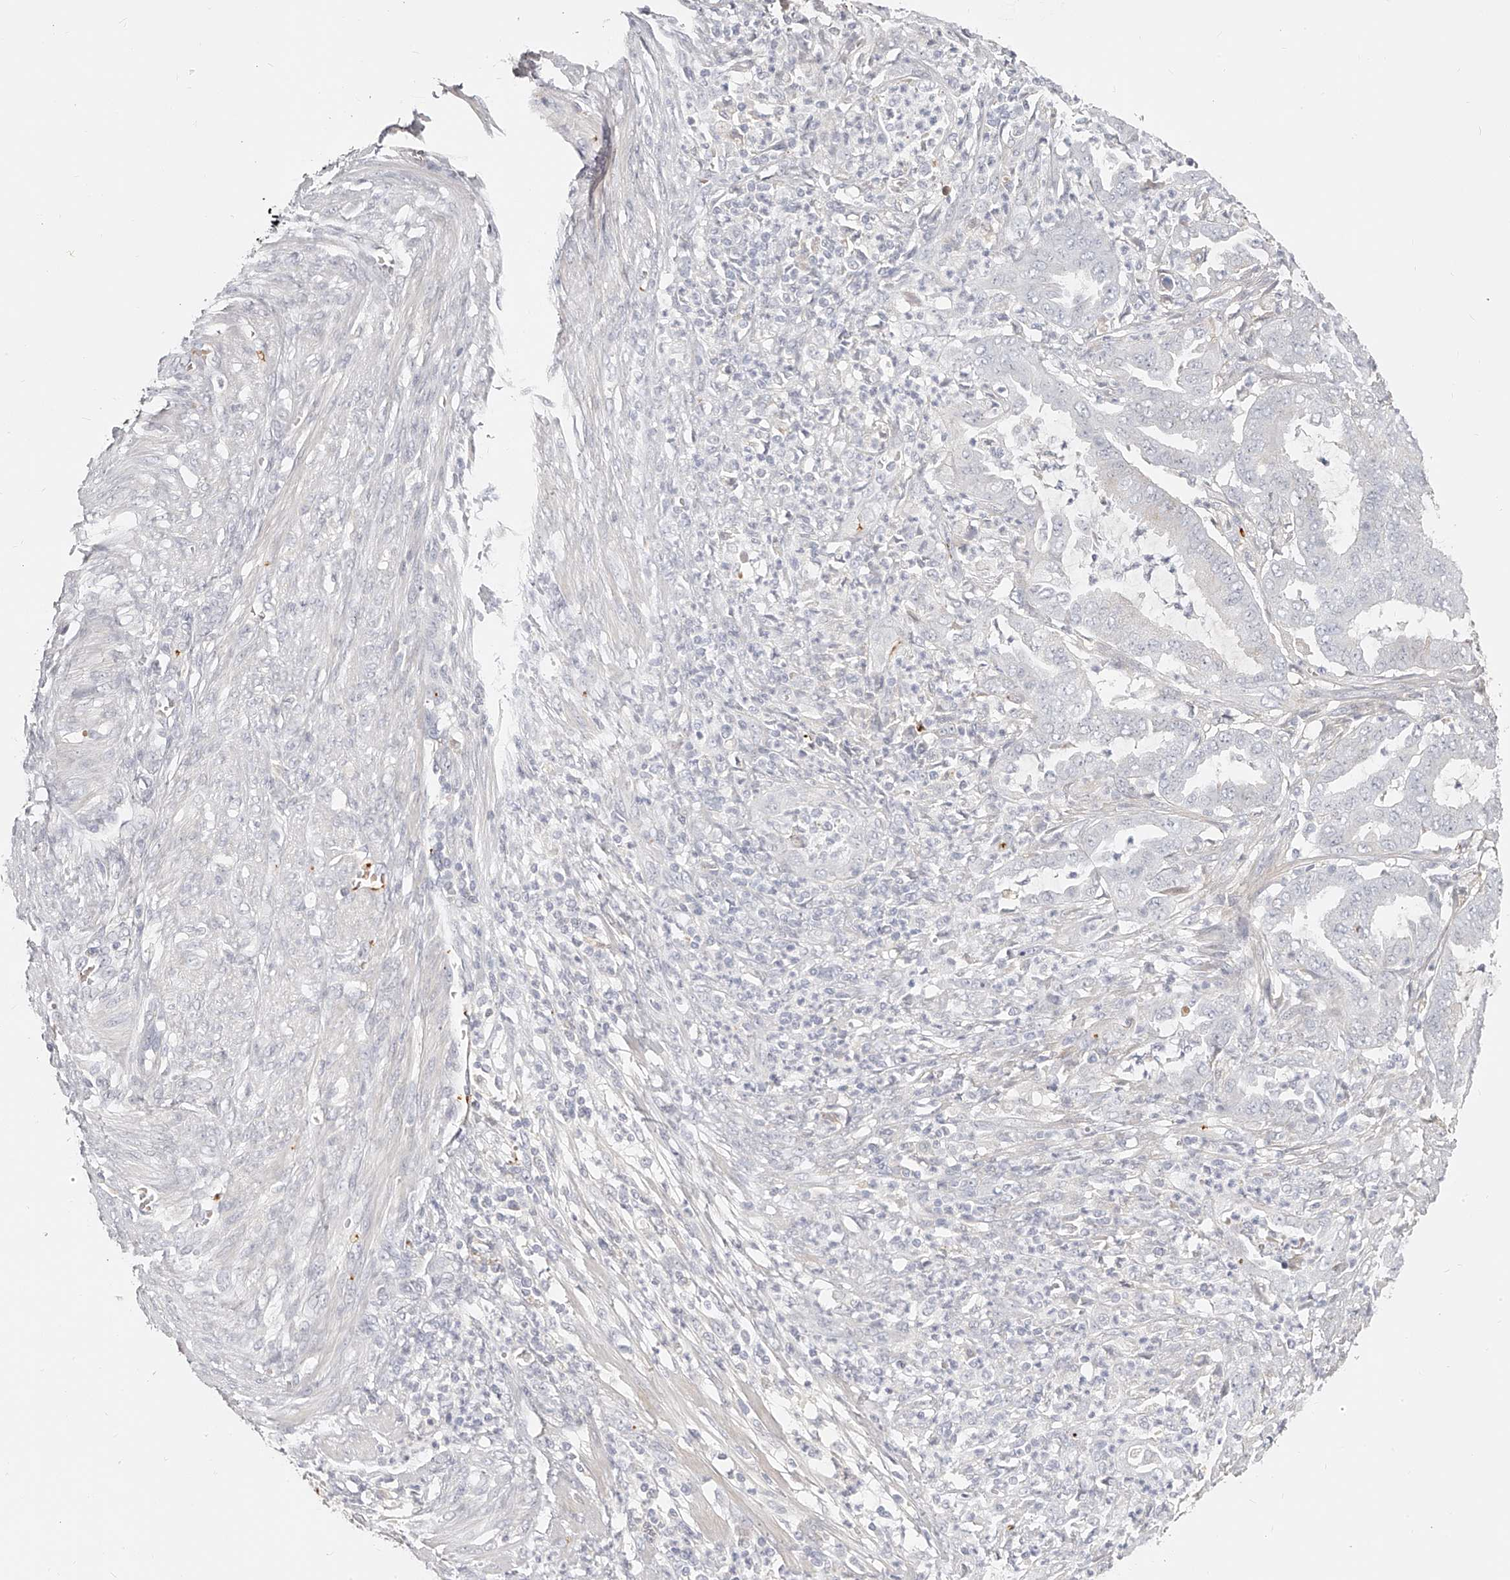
{"staining": {"intensity": "negative", "quantity": "none", "location": "none"}, "tissue": "endometrial cancer", "cell_type": "Tumor cells", "image_type": "cancer", "snomed": [{"axis": "morphology", "description": "Adenocarcinoma, NOS"}, {"axis": "topography", "description": "Endometrium"}], "caption": "This micrograph is of adenocarcinoma (endometrial) stained with immunohistochemistry (IHC) to label a protein in brown with the nuclei are counter-stained blue. There is no positivity in tumor cells.", "gene": "ITGB3", "patient": {"sex": "female", "age": 51}}